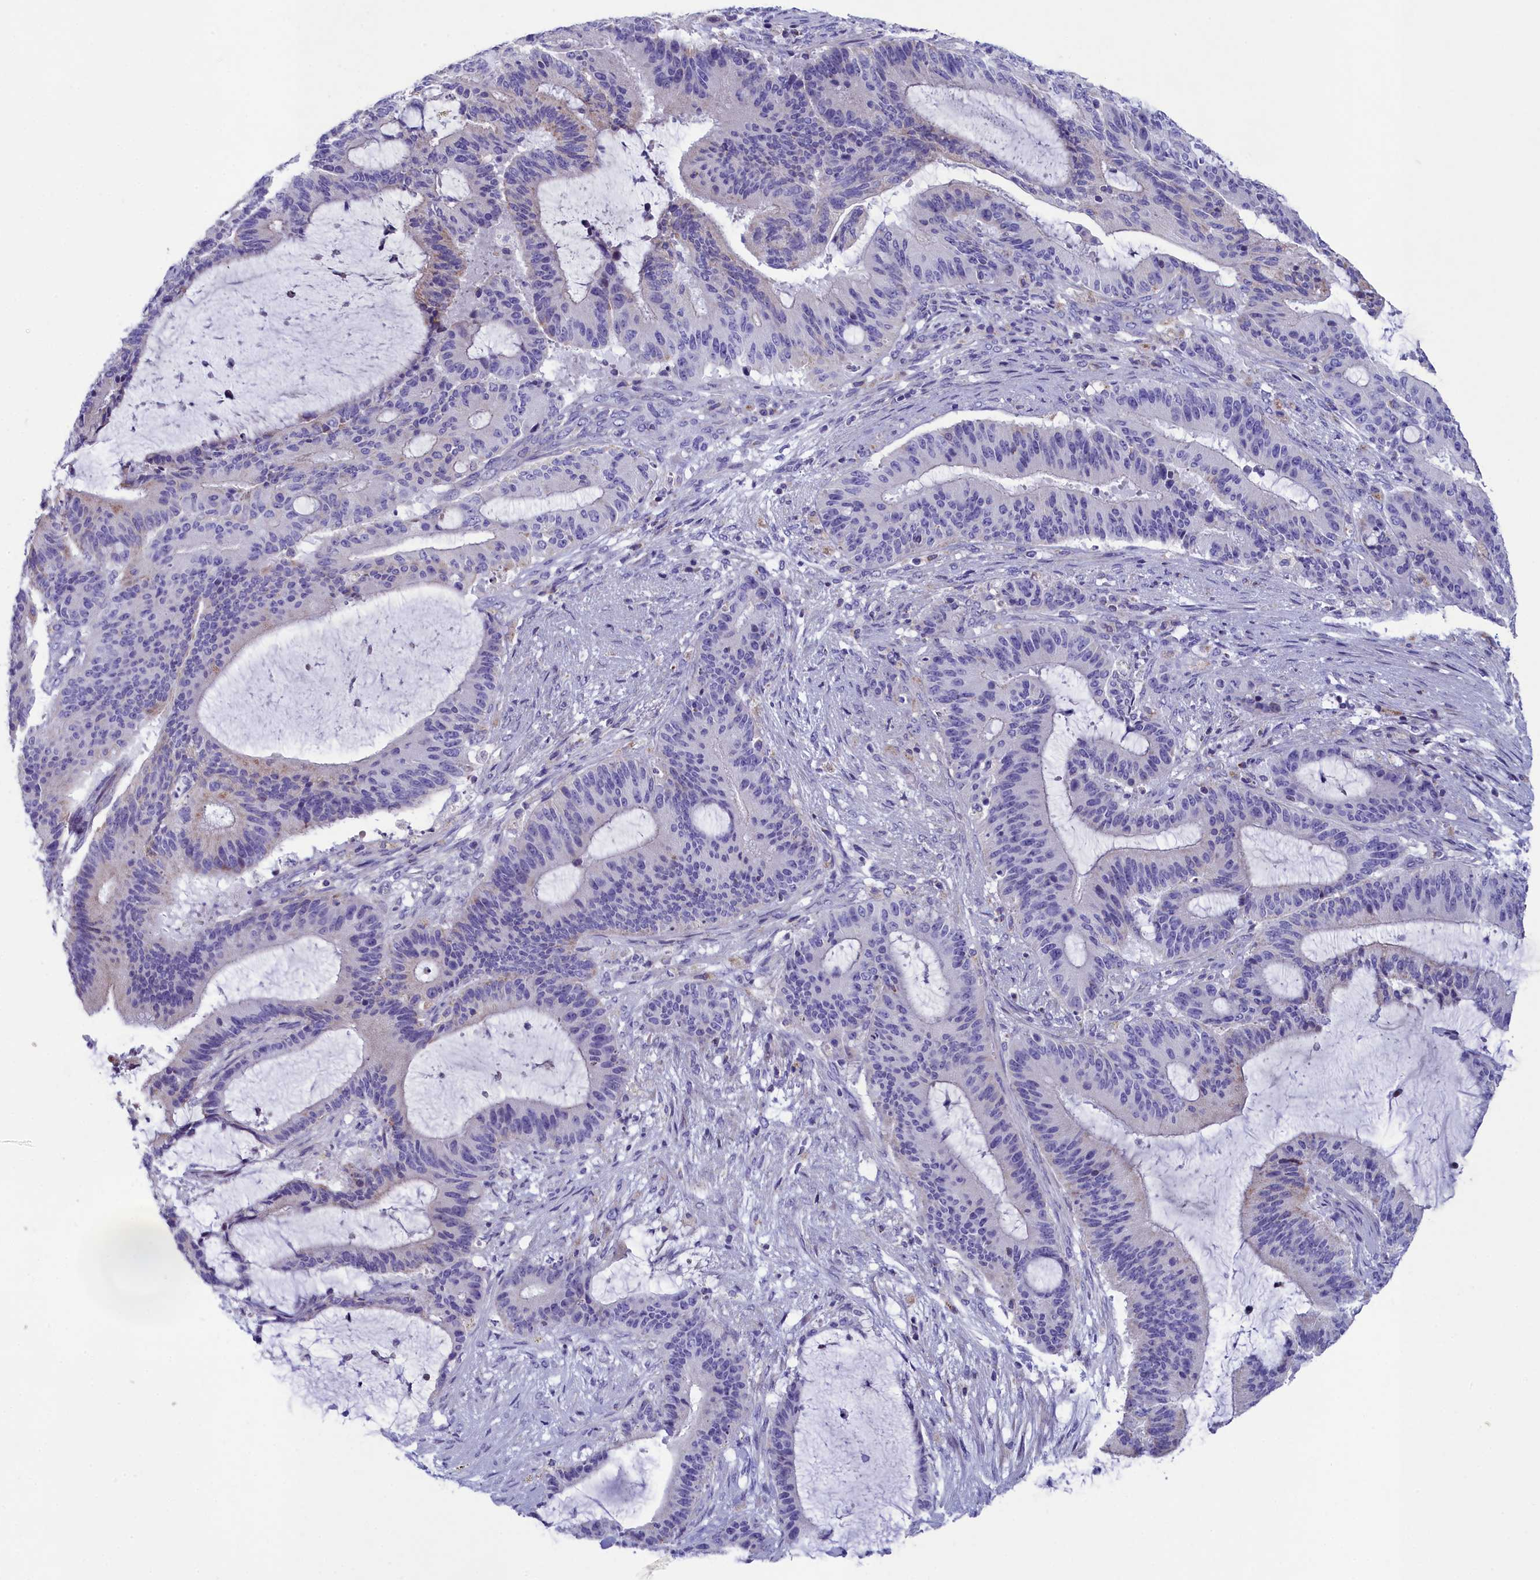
{"staining": {"intensity": "negative", "quantity": "none", "location": "none"}, "tissue": "liver cancer", "cell_type": "Tumor cells", "image_type": "cancer", "snomed": [{"axis": "morphology", "description": "Normal tissue, NOS"}, {"axis": "morphology", "description": "Cholangiocarcinoma"}, {"axis": "topography", "description": "Liver"}, {"axis": "topography", "description": "Peripheral nerve tissue"}], "caption": "Immunohistochemical staining of liver cancer demonstrates no significant staining in tumor cells.", "gene": "PRDM12", "patient": {"sex": "female", "age": 73}}